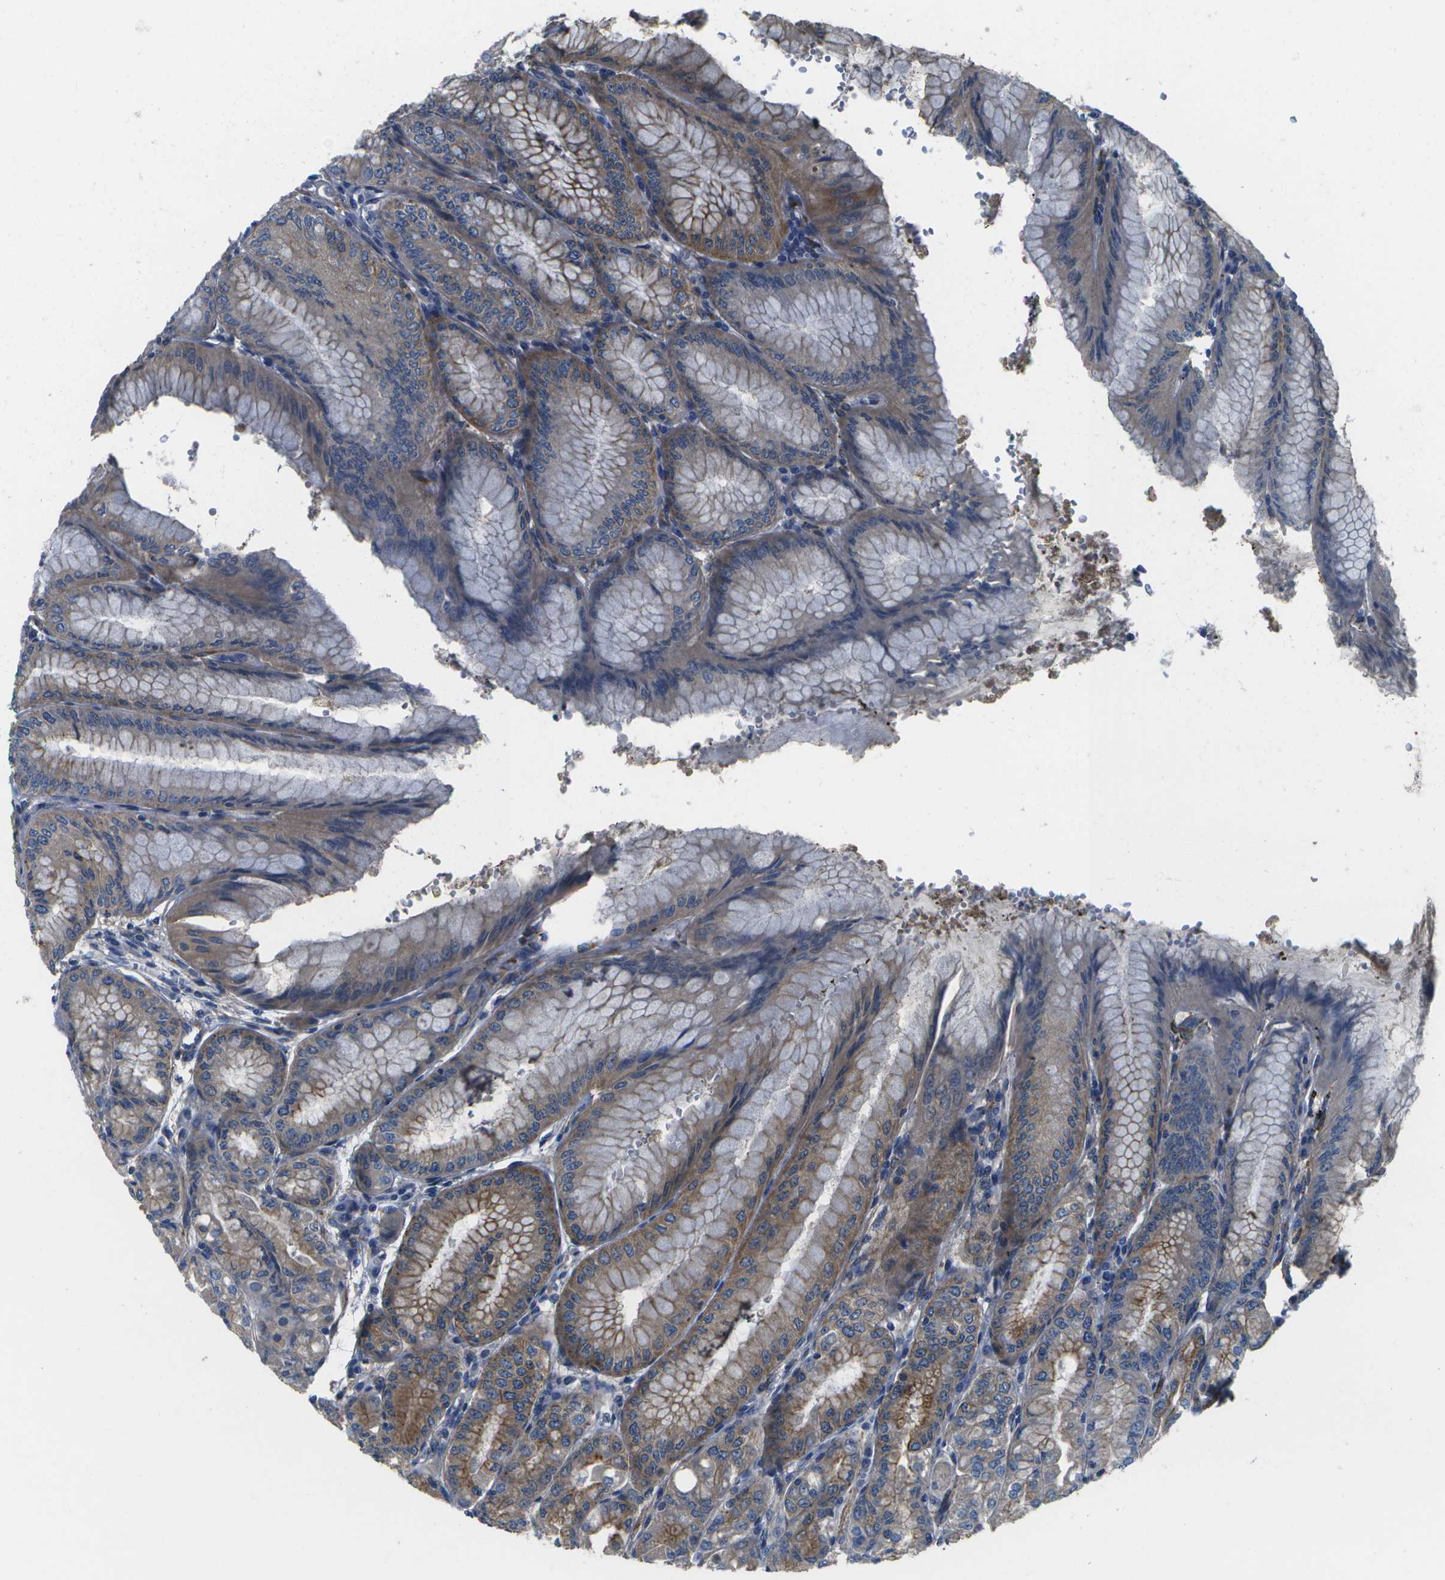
{"staining": {"intensity": "strong", "quantity": ">75%", "location": "cytoplasmic/membranous"}, "tissue": "stomach", "cell_type": "Glandular cells", "image_type": "normal", "snomed": [{"axis": "morphology", "description": "Normal tissue, NOS"}, {"axis": "topography", "description": "Stomach, lower"}], "caption": "Protein staining exhibits strong cytoplasmic/membranous positivity in approximately >75% of glandular cells in benign stomach.", "gene": "P3H1", "patient": {"sex": "male", "age": 71}}